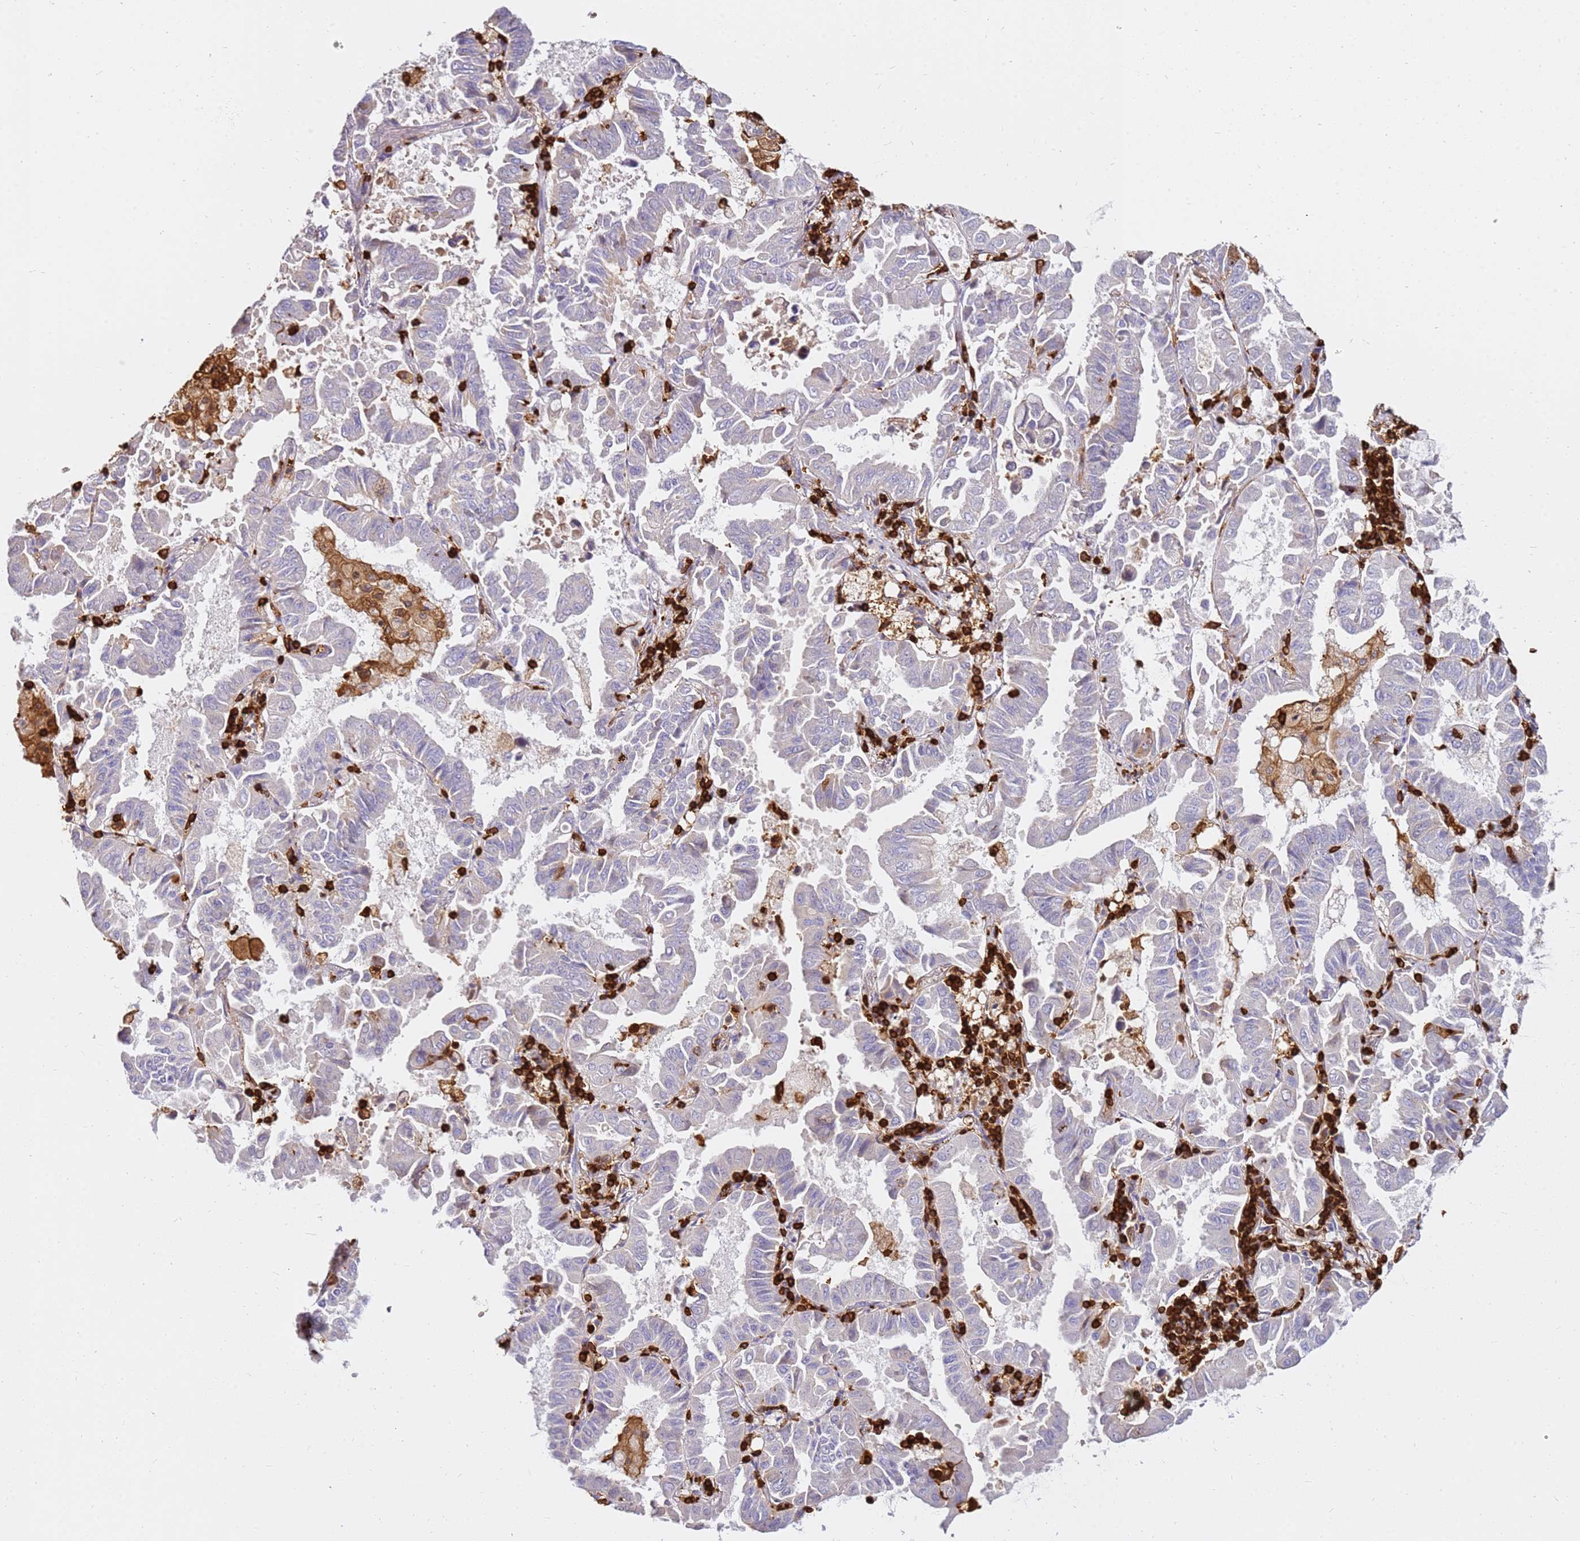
{"staining": {"intensity": "moderate", "quantity": "<25%", "location": "cytoplasmic/membranous"}, "tissue": "lung cancer", "cell_type": "Tumor cells", "image_type": "cancer", "snomed": [{"axis": "morphology", "description": "Adenocarcinoma, NOS"}, {"axis": "topography", "description": "Lung"}], "caption": "Adenocarcinoma (lung) stained with DAB (3,3'-diaminobenzidine) IHC exhibits low levels of moderate cytoplasmic/membranous staining in about <25% of tumor cells.", "gene": "CORO1A", "patient": {"sex": "male", "age": 64}}